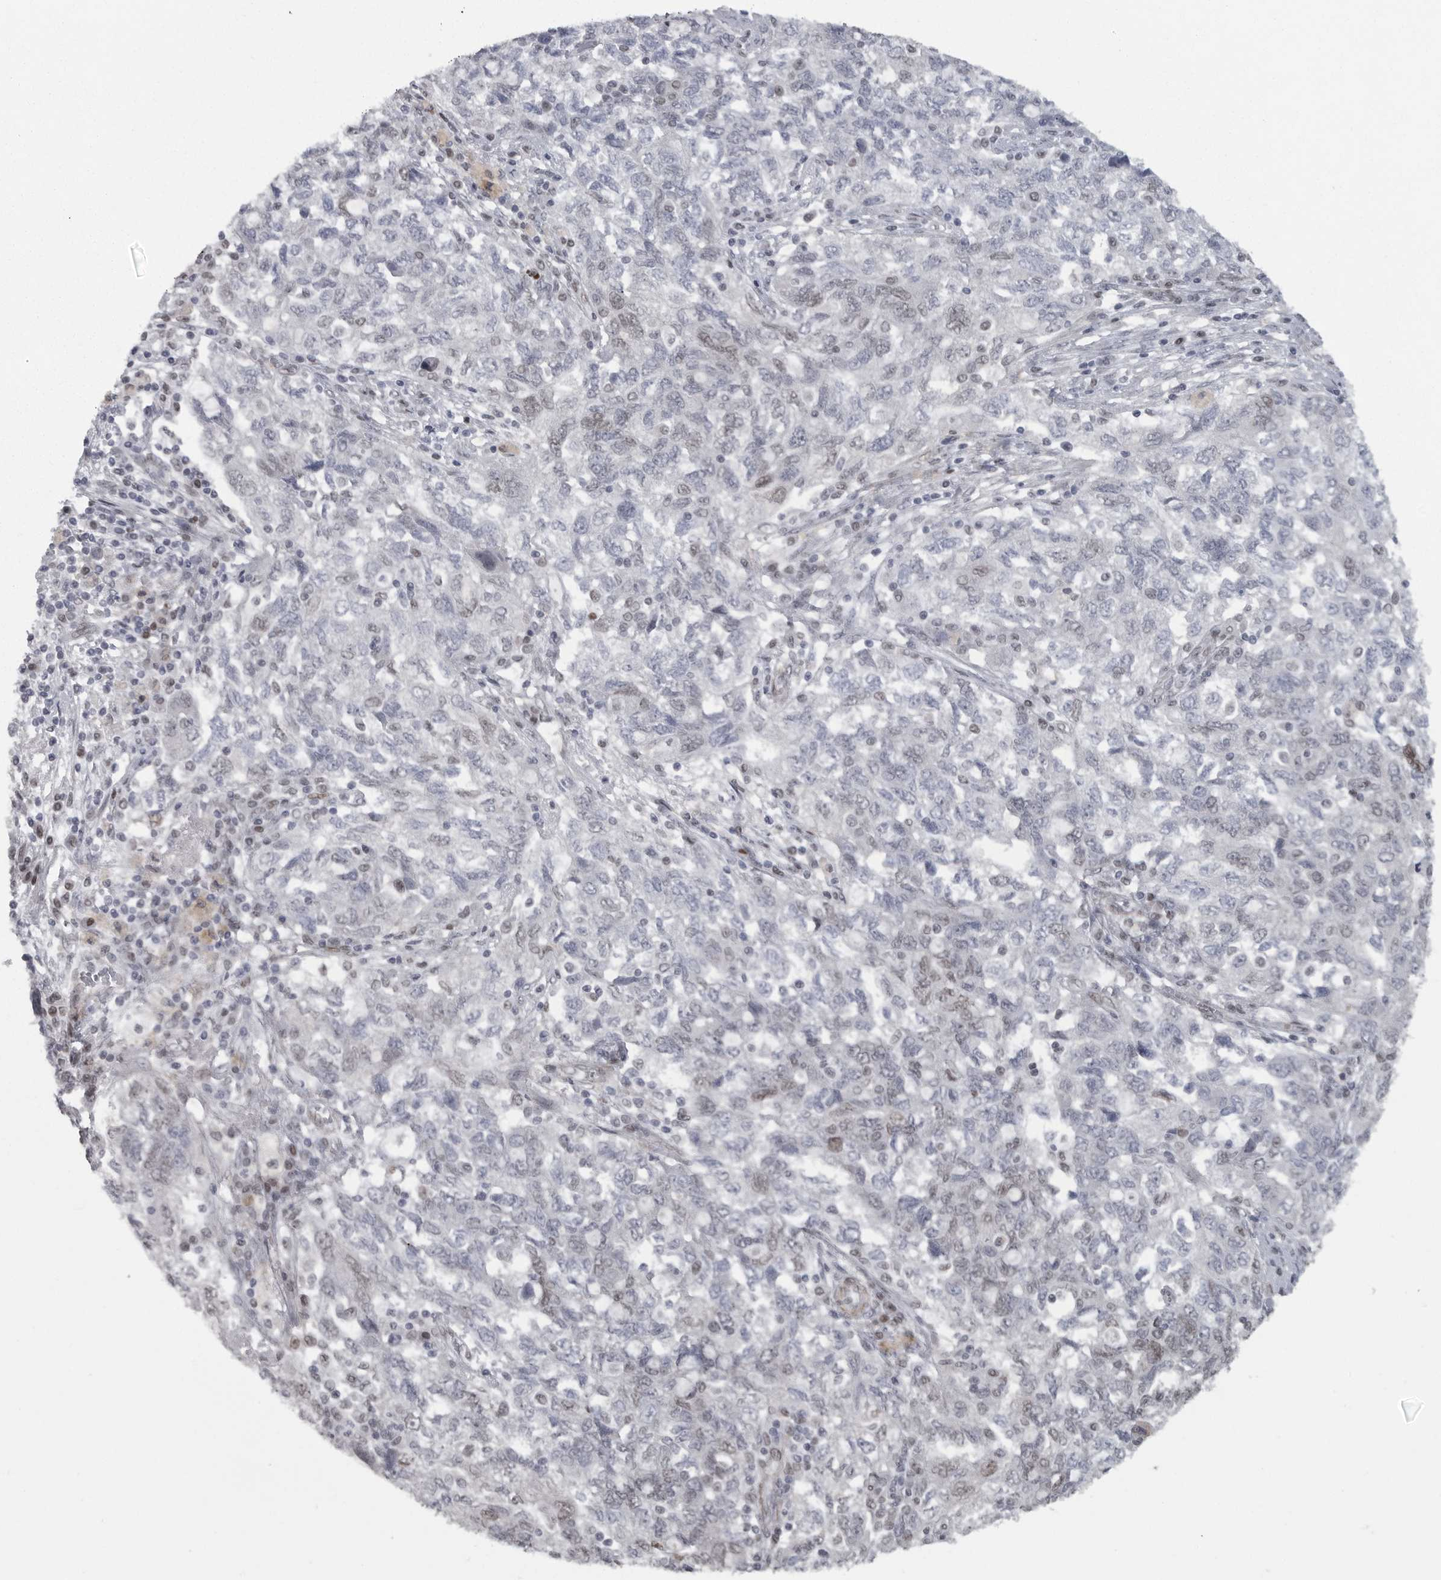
{"staining": {"intensity": "moderate", "quantity": "<25%", "location": "nuclear"}, "tissue": "ovarian cancer", "cell_type": "Tumor cells", "image_type": "cancer", "snomed": [{"axis": "morphology", "description": "Carcinoma, NOS"}, {"axis": "morphology", "description": "Cystadenocarcinoma, serous, NOS"}, {"axis": "topography", "description": "Ovary"}], "caption": "Protein expression by immunohistochemistry reveals moderate nuclear staining in approximately <25% of tumor cells in carcinoma (ovarian).", "gene": "HMGN3", "patient": {"sex": "female", "age": 69}}